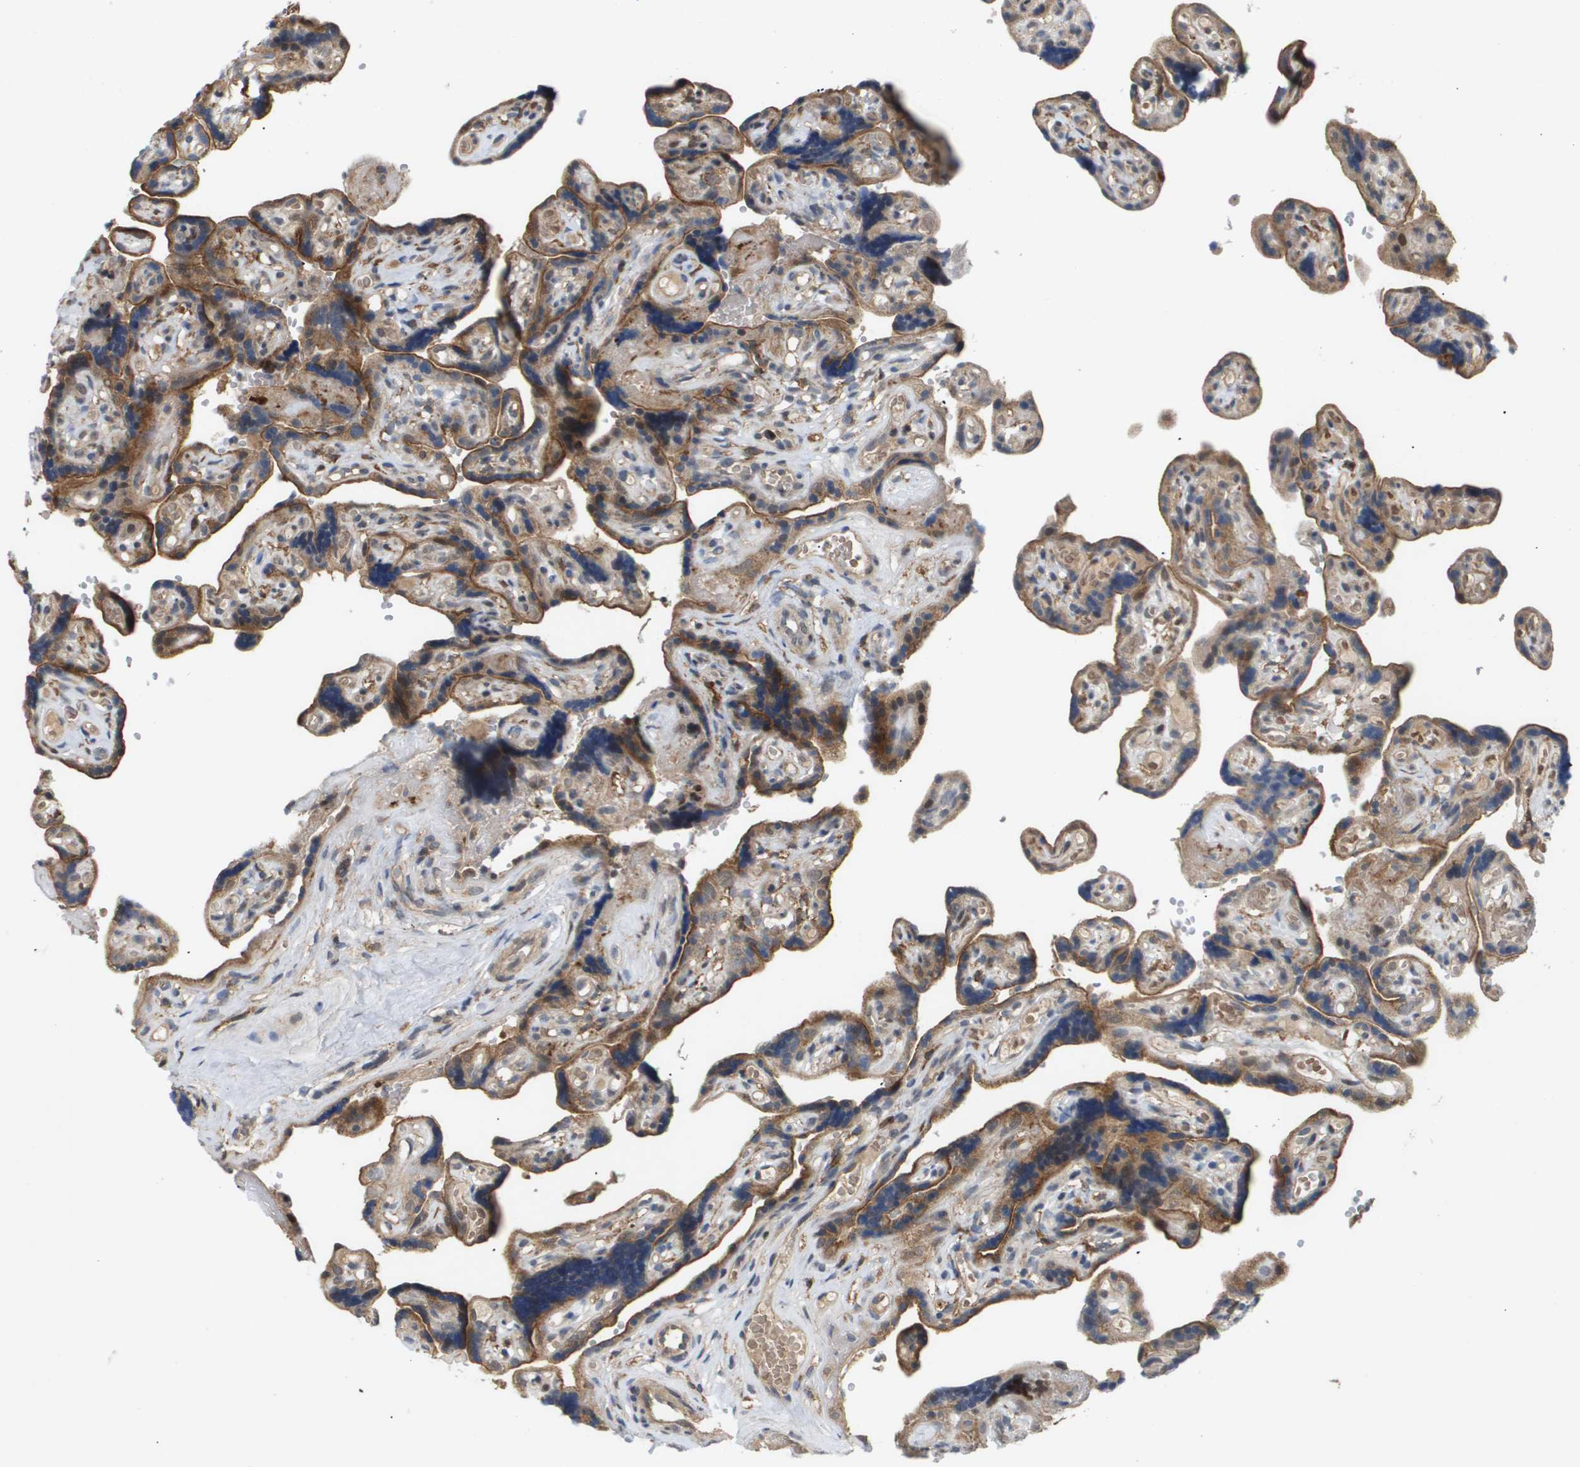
{"staining": {"intensity": "weak", "quantity": ">75%", "location": "cytoplasmic/membranous,nuclear"}, "tissue": "placenta", "cell_type": "Decidual cells", "image_type": "normal", "snomed": [{"axis": "morphology", "description": "Normal tissue, NOS"}, {"axis": "topography", "description": "Placenta"}], "caption": "IHC micrograph of benign placenta stained for a protein (brown), which shows low levels of weak cytoplasmic/membranous,nuclear positivity in about >75% of decidual cells.", "gene": "PDGFB", "patient": {"sex": "female", "age": 30}}